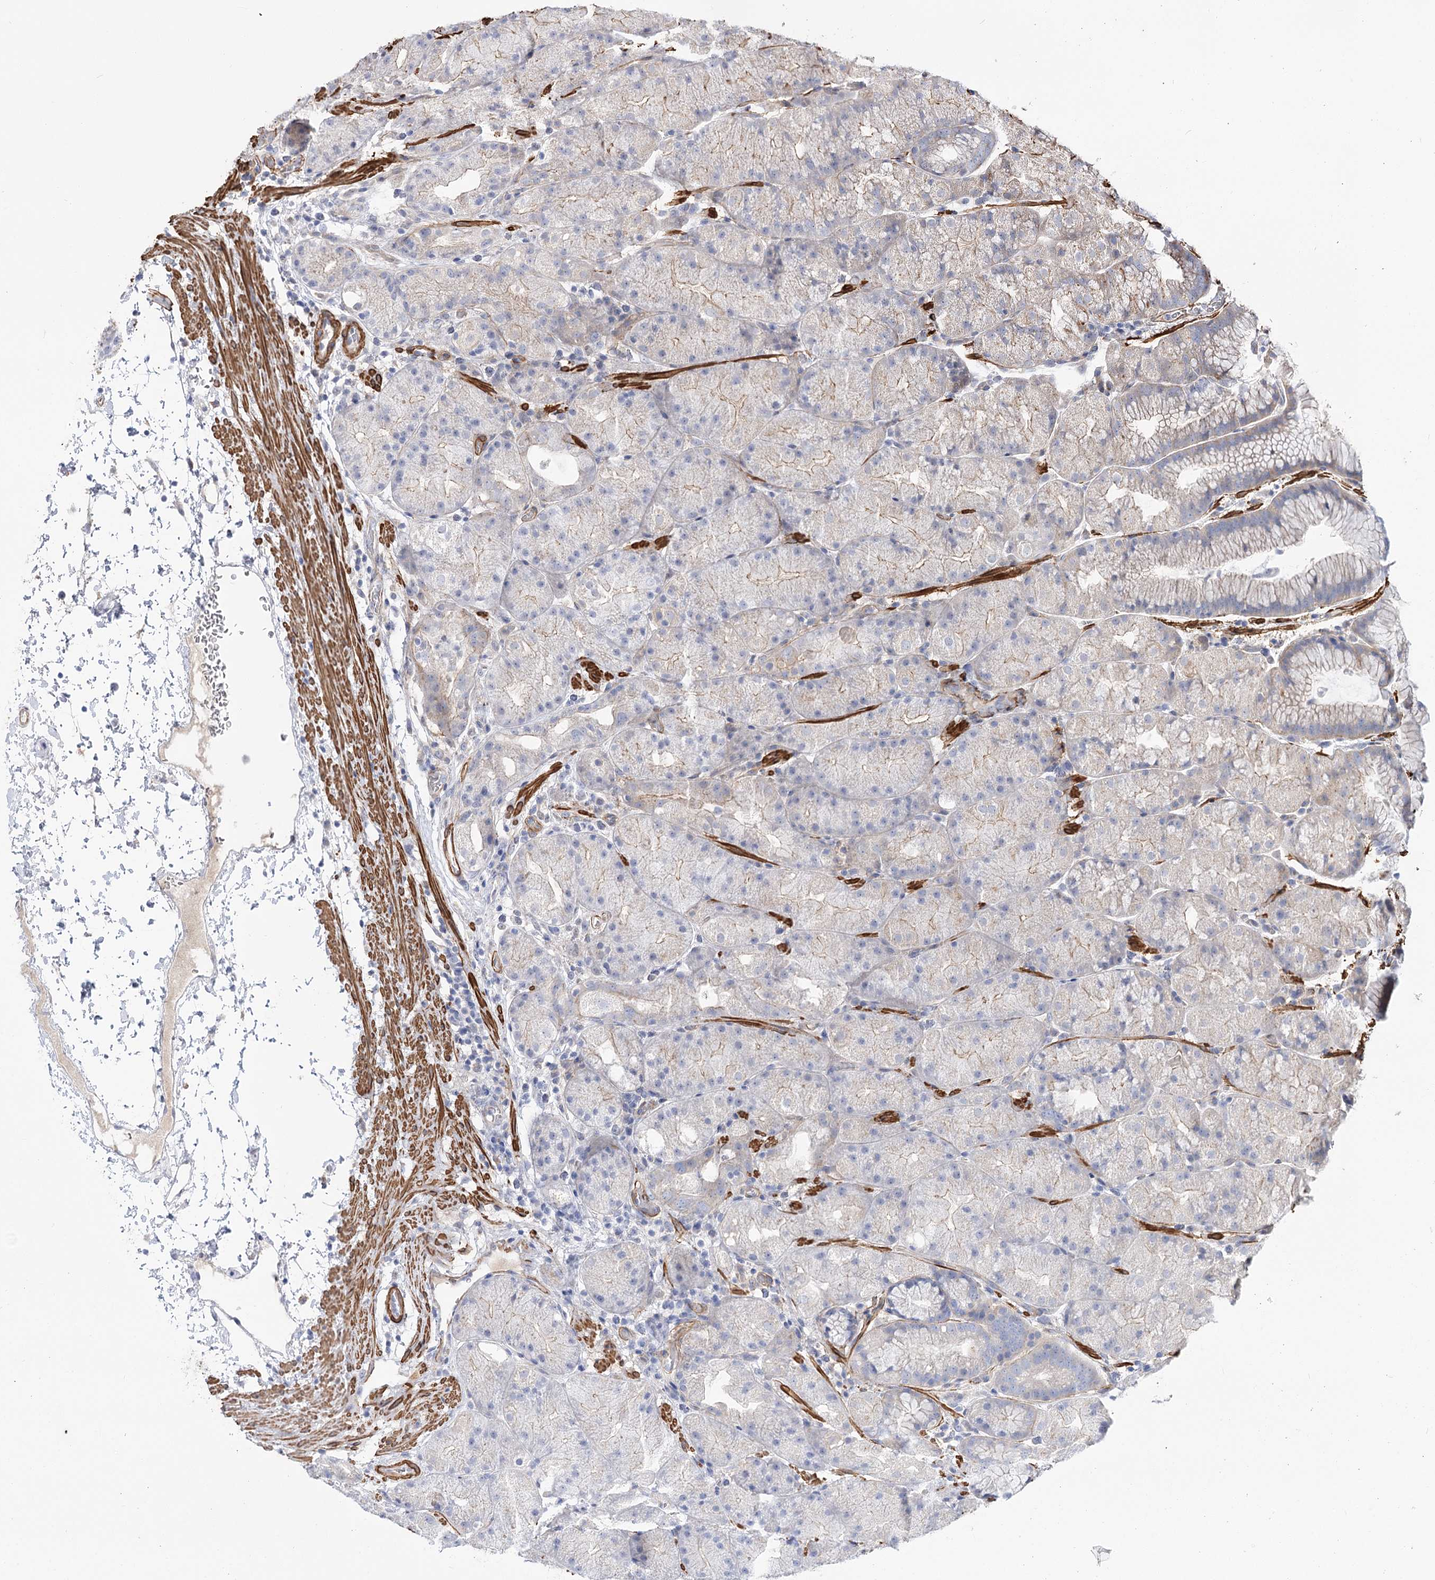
{"staining": {"intensity": "weak", "quantity": "<25%", "location": "cytoplasmic/membranous"}, "tissue": "stomach", "cell_type": "Glandular cells", "image_type": "normal", "snomed": [{"axis": "morphology", "description": "Normal tissue, NOS"}, {"axis": "topography", "description": "Stomach, upper"}, {"axis": "topography", "description": "Stomach"}], "caption": "The micrograph demonstrates no significant expression in glandular cells of stomach.", "gene": "WASHC3", "patient": {"sex": "male", "age": 48}}